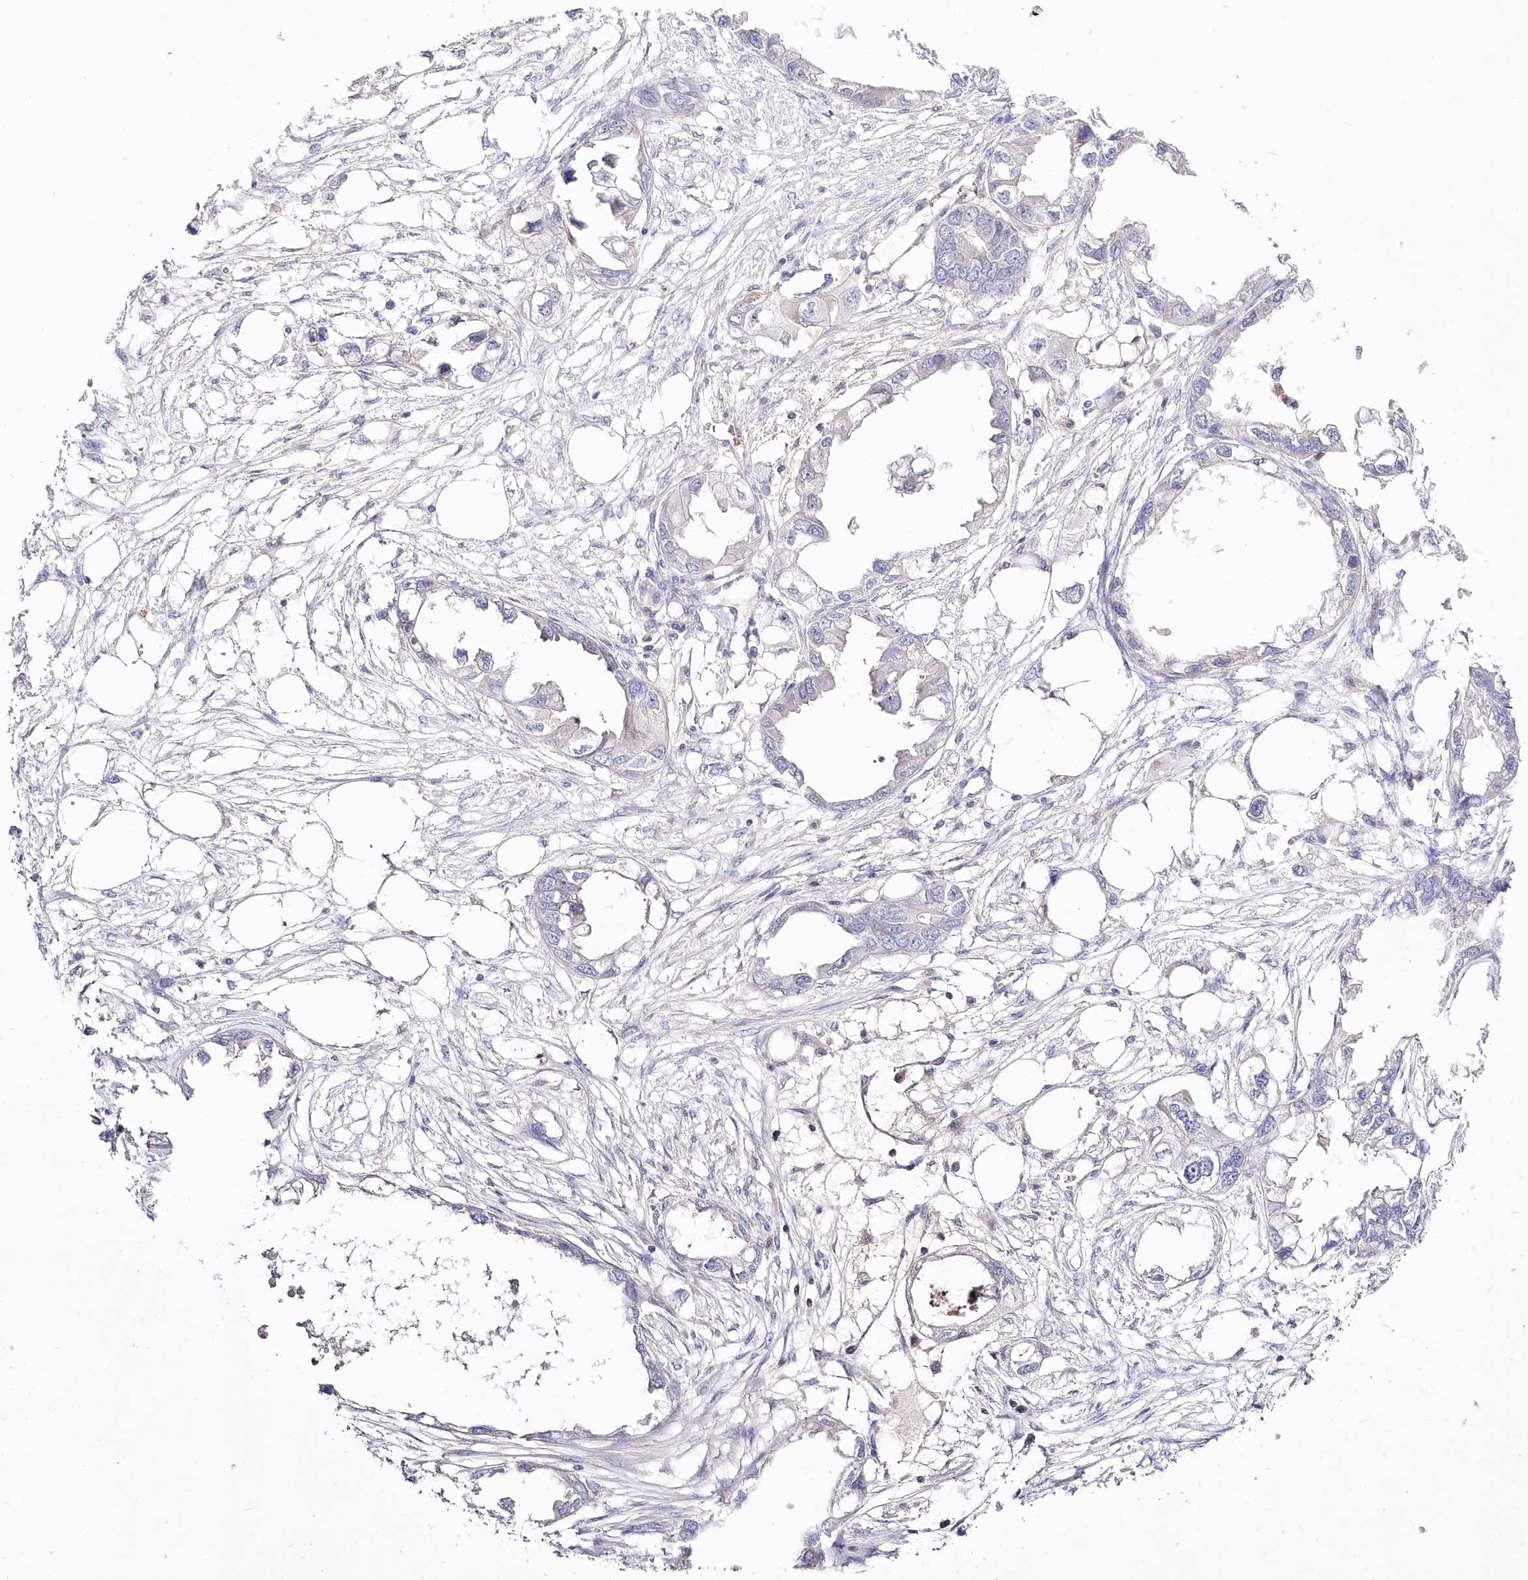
{"staining": {"intensity": "negative", "quantity": "none", "location": "none"}, "tissue": "endometrial cancer", "cell_type": "Tumor cells", "image_type": "cancer", "snomed": [{"axis": "morphology", "description": "Adenocarcinoma, NOS"}, {"axis": "morphology", "description": "Adenocarcinoma, metastatic, NOS"}, {"axis": "topography", "description": "Adipose tissue"}, {"axis": "topography", "description": "Endometrium"}], "caption": "Immunohistochemical staining of human metastatic adenocarcinoma (endometrial) exhibits no significant positivity in tumor cells.", "gene": "WBP1L", "patient": {"sex": "female", "age": 67}}